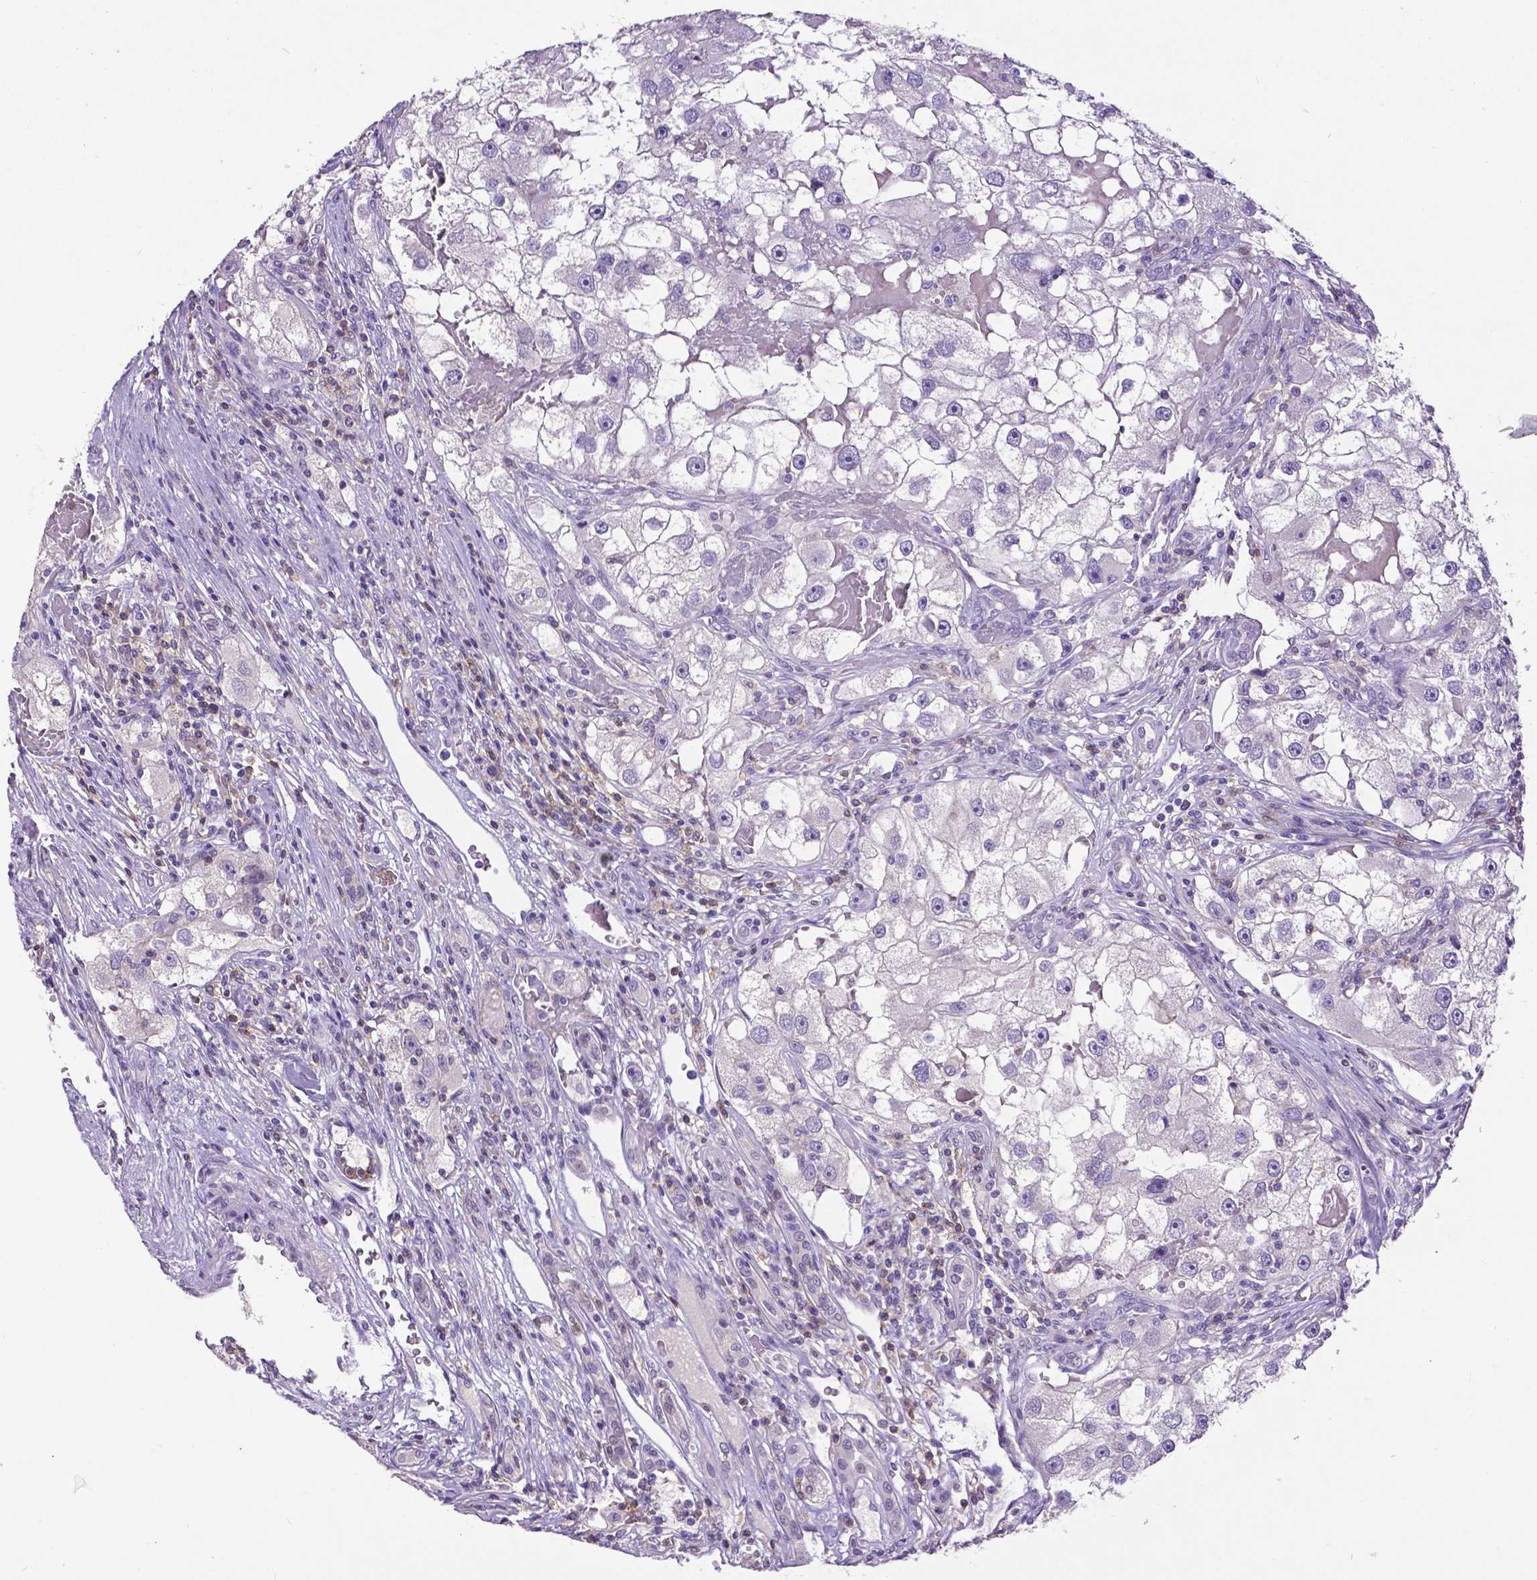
{"staining": {"intensity": "negative", "quantity": "none", "location": "none"}, "tissue": "renal cancer", "cell_type": "Tumor cells", "image_type": "cancer", "snomed": [{"axis": "morphology", "description": "Adenocarcinoma, NOS"}, {"axis": "topography", "description": "Kidney"}], "caption": "High power microscopy histopathology image of an IHC histopathology image of adenocarcinoma (renal), revealing no significant positivity in tumor cells.", "gene": "CD4", "patient": {"sex": "male", "age": 63}}